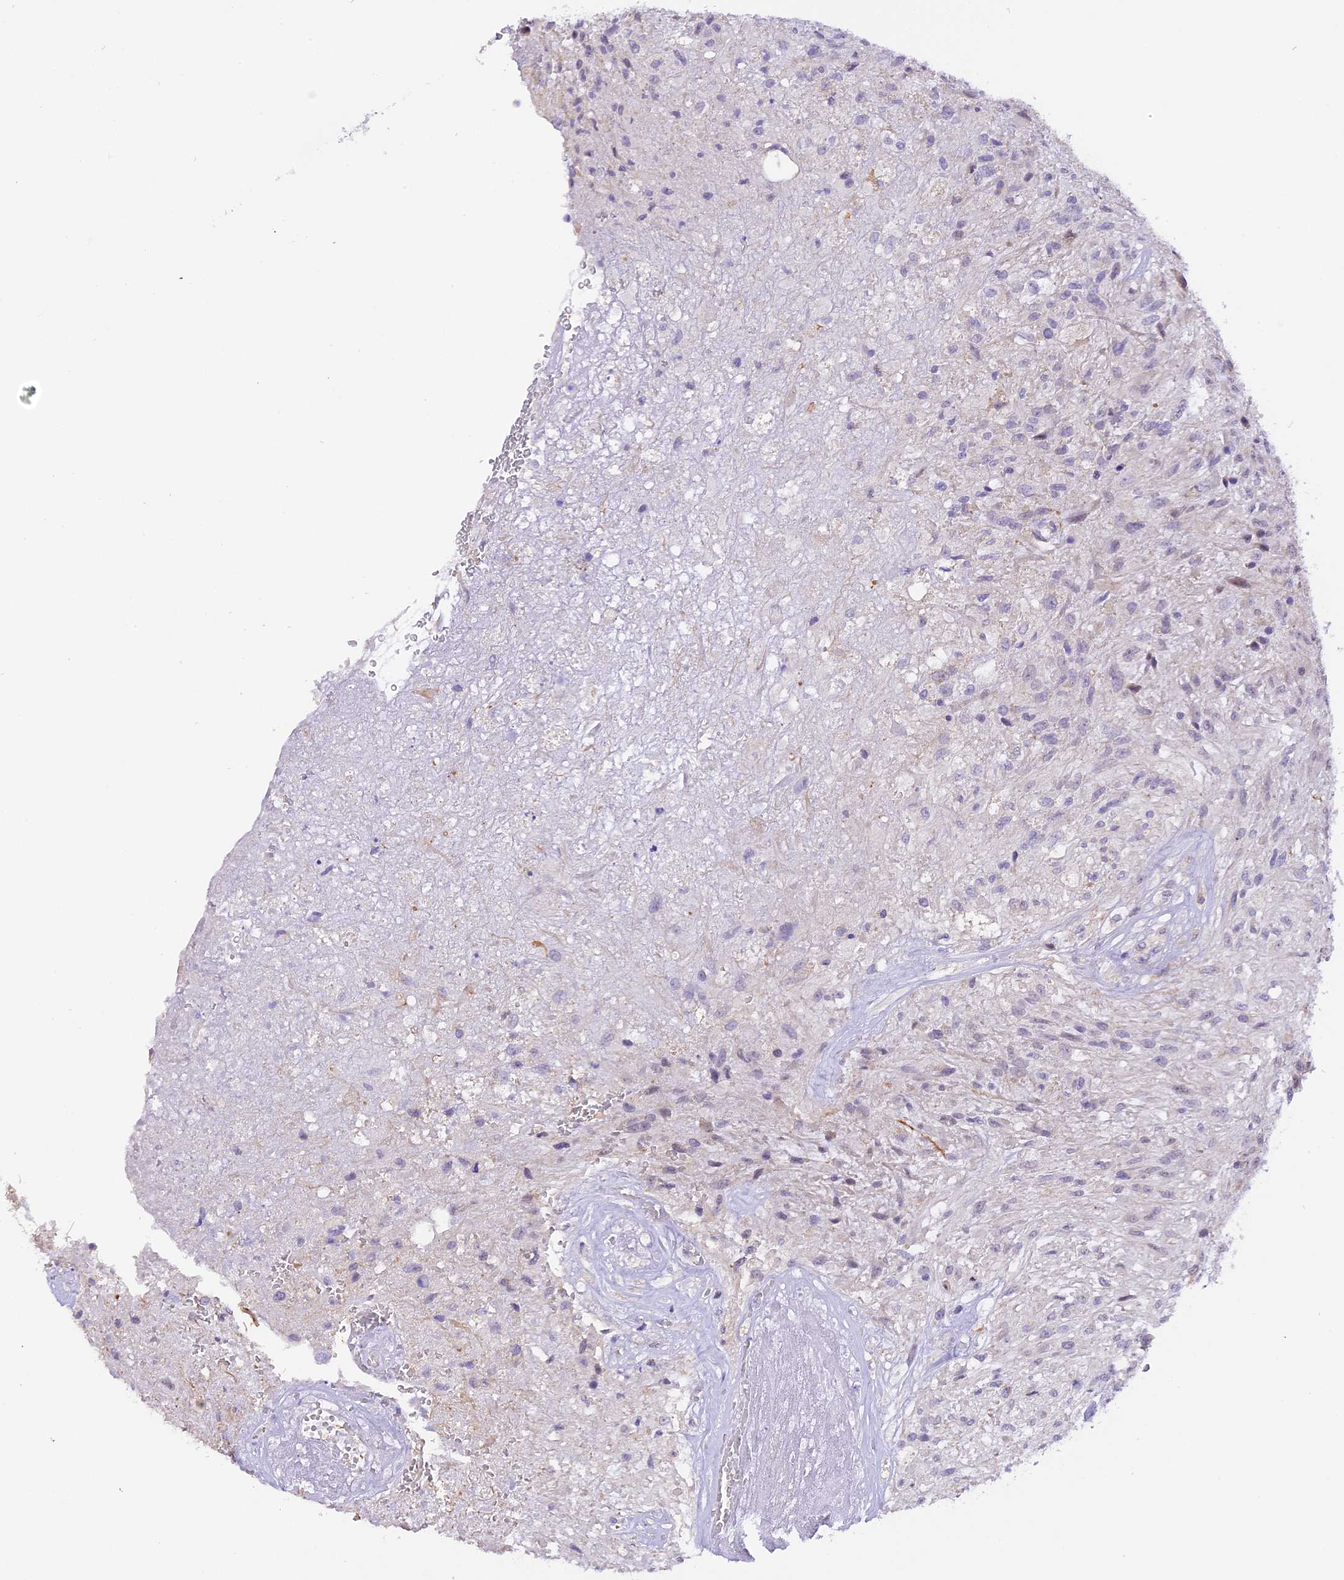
{"staining": {"intensity": "negative", "quantity": "none", "location": "none"}, "tissue": "glioma", "cell_type": "Tumor cells", "image_type": "cancer", "snomed": [{"axis": "morphology", "description": "Glioma, malignant, High grade"}, {"axis": "topography", "description": "Brain"}], "caption": "IHC micrograph of neoplastic tissue: high-grade glioma (malignant) stained with DAB exhibits no significant protein expression in tumor cells. The staining is performed using DAB brown chromogen with nuclei counter-stained in using hematoxylin.", "gene": "AHSP", "patient": {"sex": "male", "age": 56}}